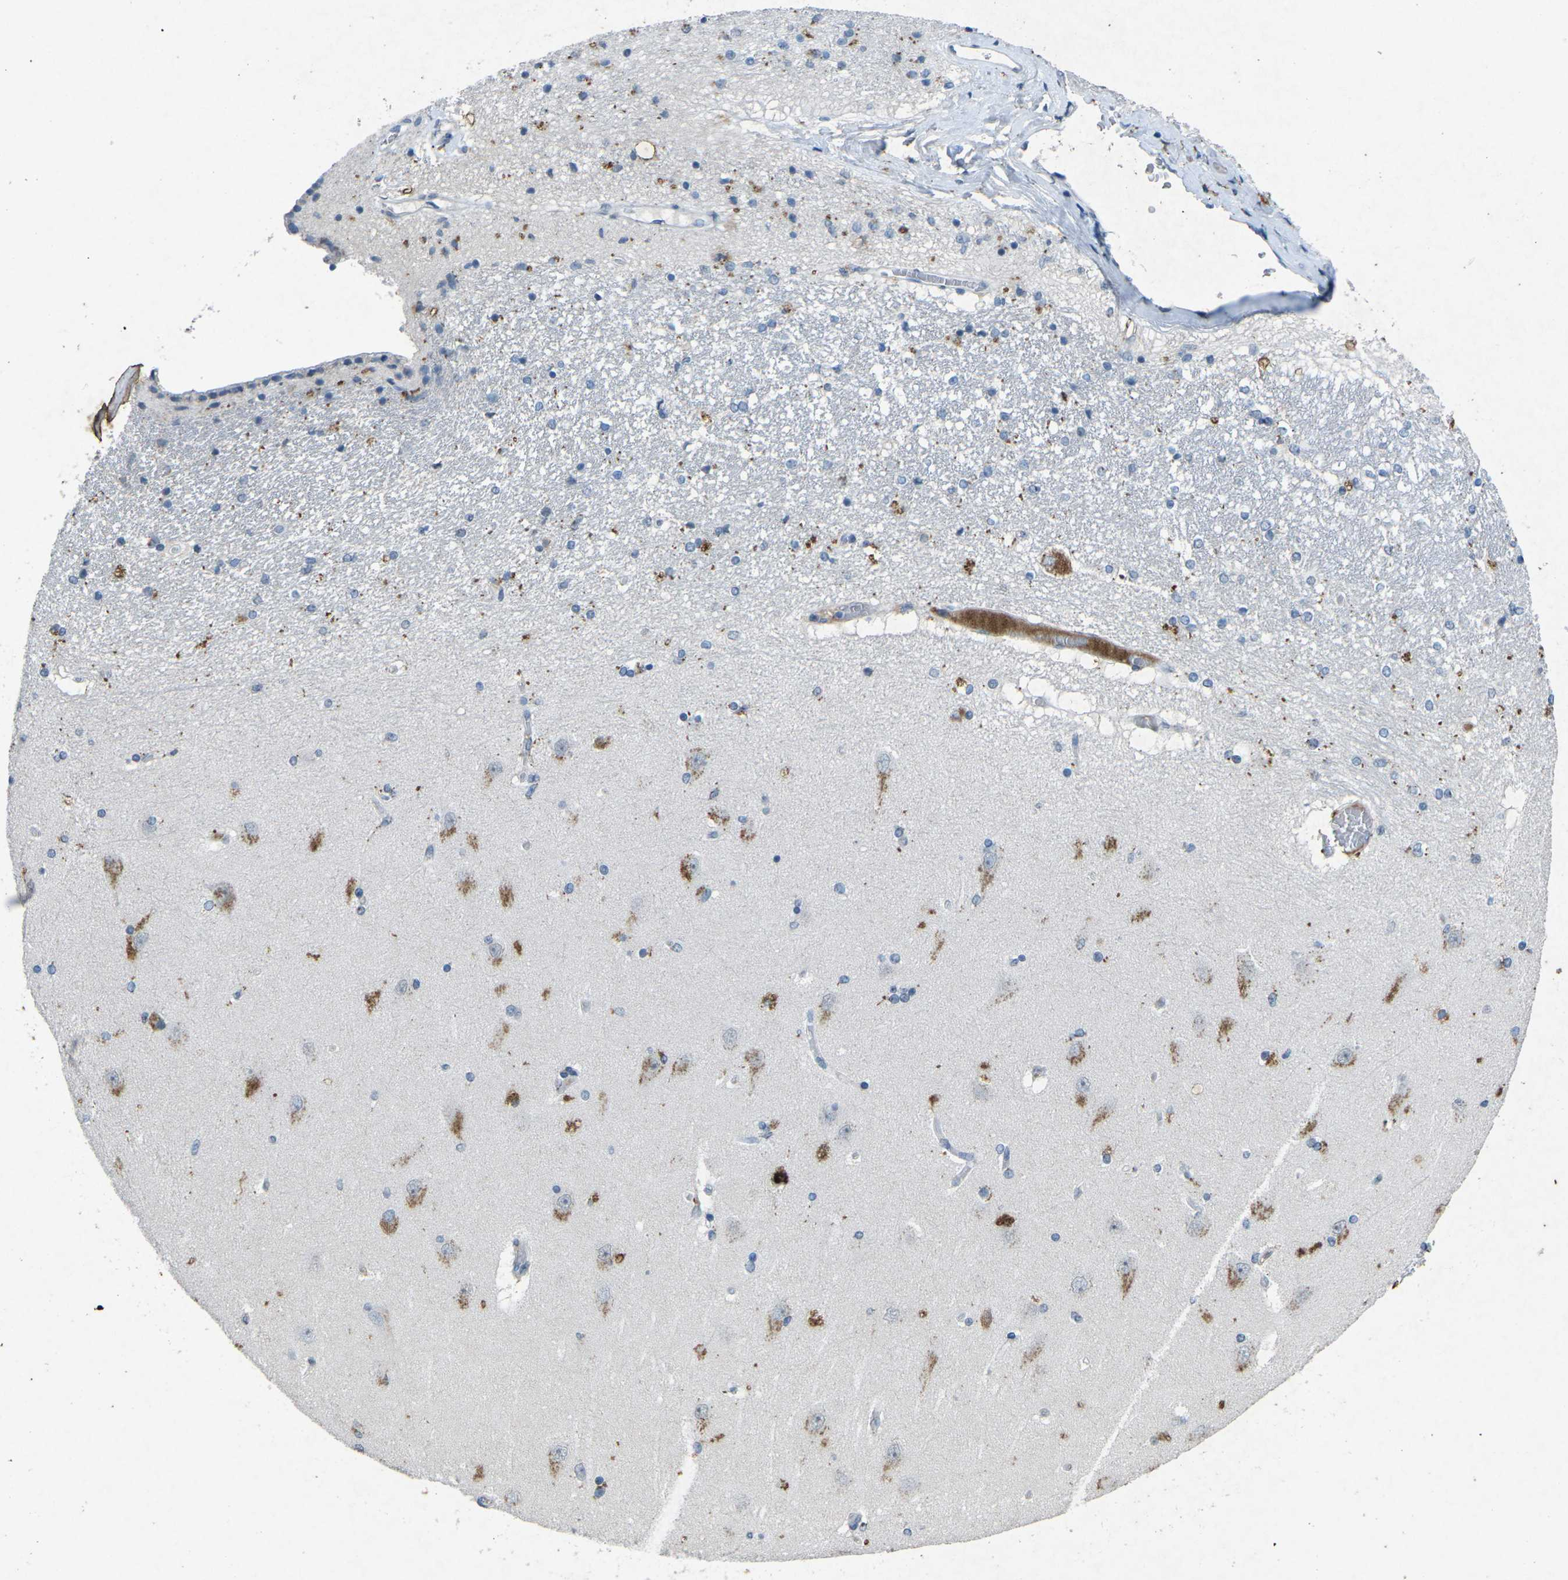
{"staining": {"intensity": "moderate", "quantity": "<25%", "location": "cytoplasmic/membranous"}, "tissue": "hippocampus", "cell_type": "Glial cells", "image_type": "normal", "snomed": [{"axis": "morphology", "description": "Normal tissue, NOS"}, {"axis": "topography", "description": "Hippocampus"}], "caption": "Protein expression analysis of benign hippocampus demonstrates moderate cytoplasmic/membranous staining in approximately <25% of glial cells. Immunohistochemistry (ihc) stains the protein in brown and the nuclei are stained blue.", "gene": "A1BG", "patient": {"sex": "female", "age": 54}}